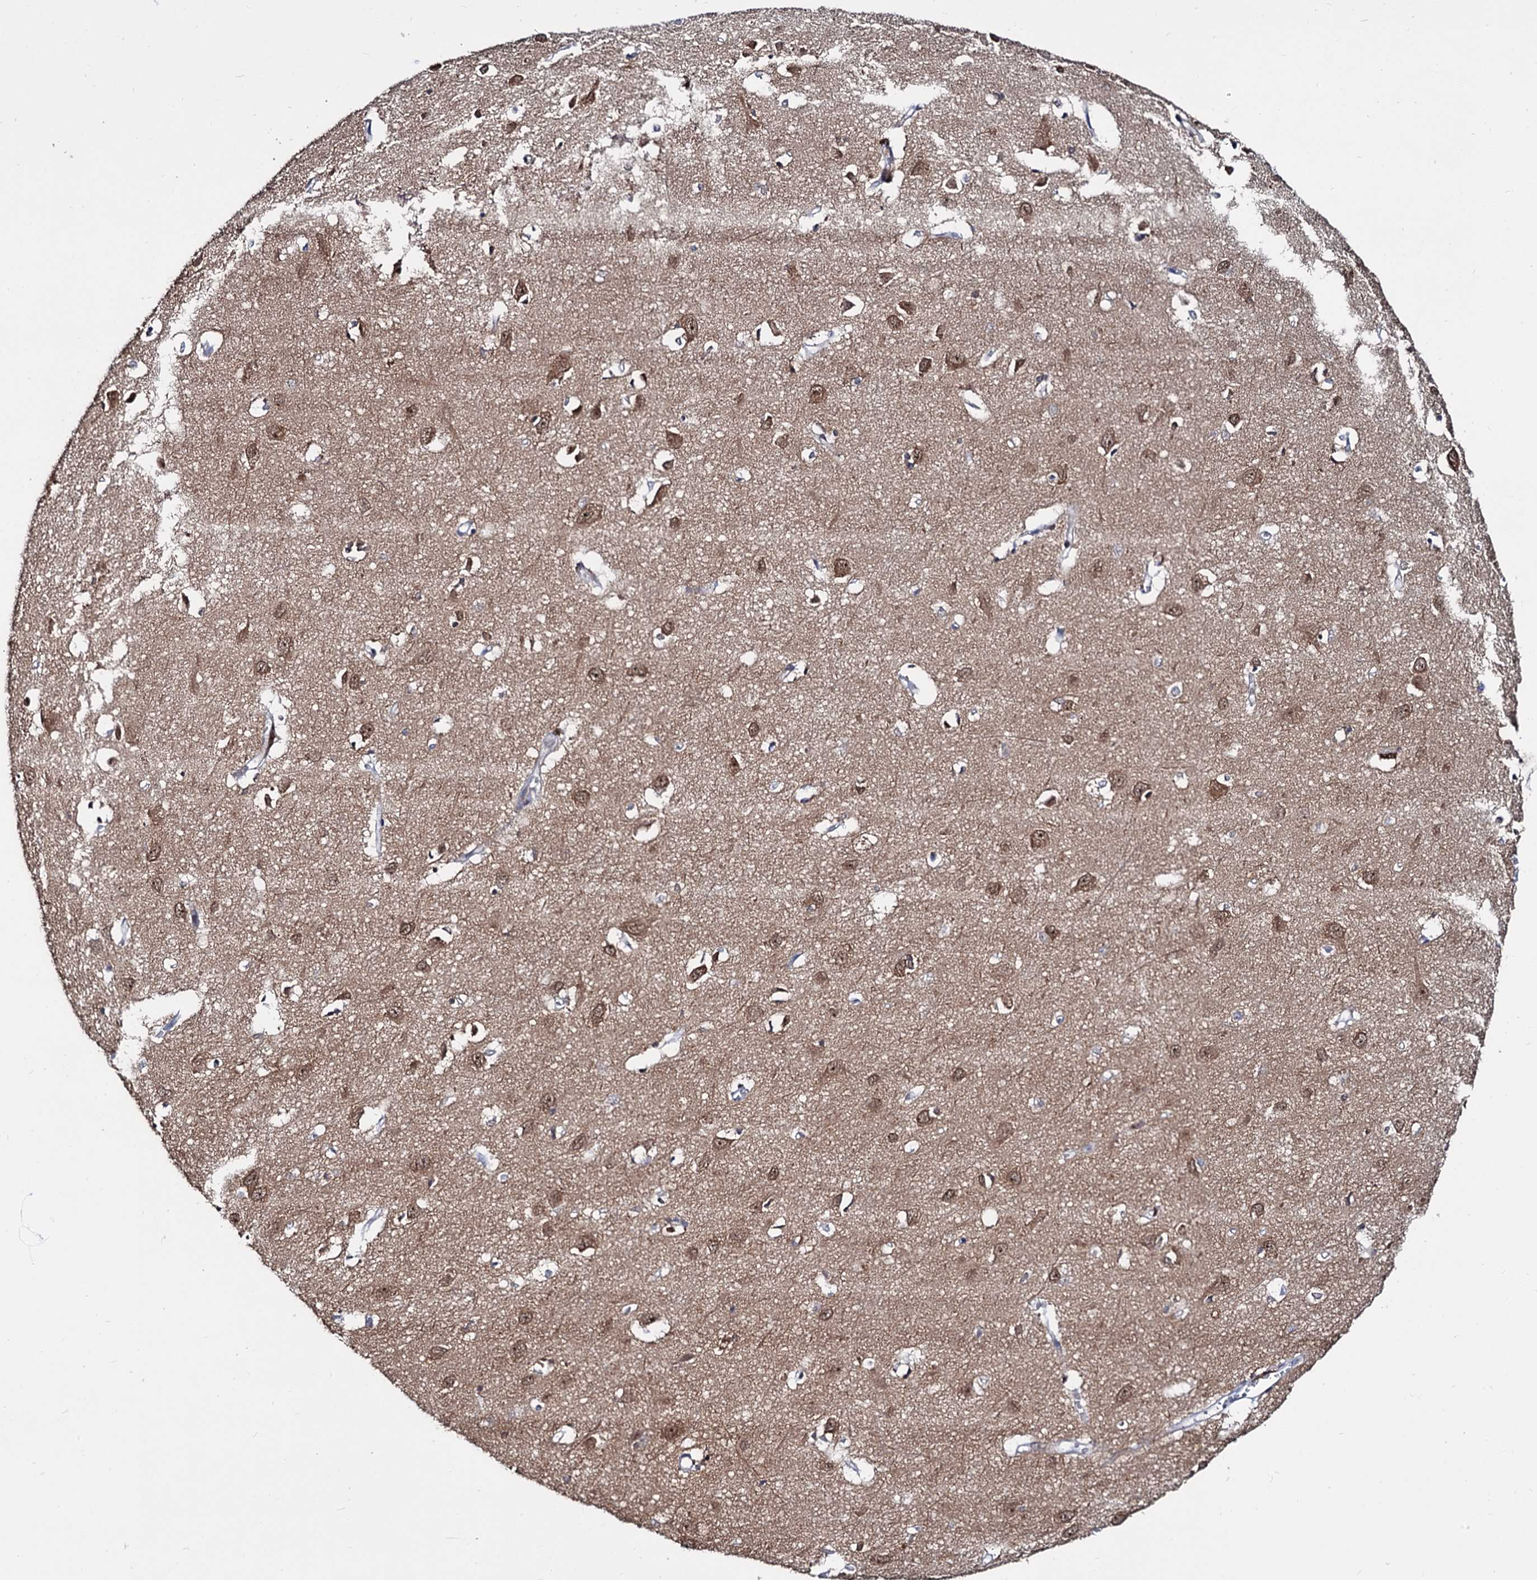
{"staining": {"intensity": "negative", "quantity": "none", "location": "none"}, "tissue": "cerebral cortex", "cell_type": "Endothelial cells", "image_type": "normal", "snomed": [{"axis": "morphology", "description": "Normal tissue, NOS"}, {"axis": "topography", "description": "Cerebral cortex"}], "caption": "The photomicrograph exhibits no significant staining in endothelial cells of cerebral cortex. (DAB immunohistochemistry visualized using brightfield microscopy, high magnification).", "gene": "CAPRIN2", "patient": {"sex": "female", "age": 64}}